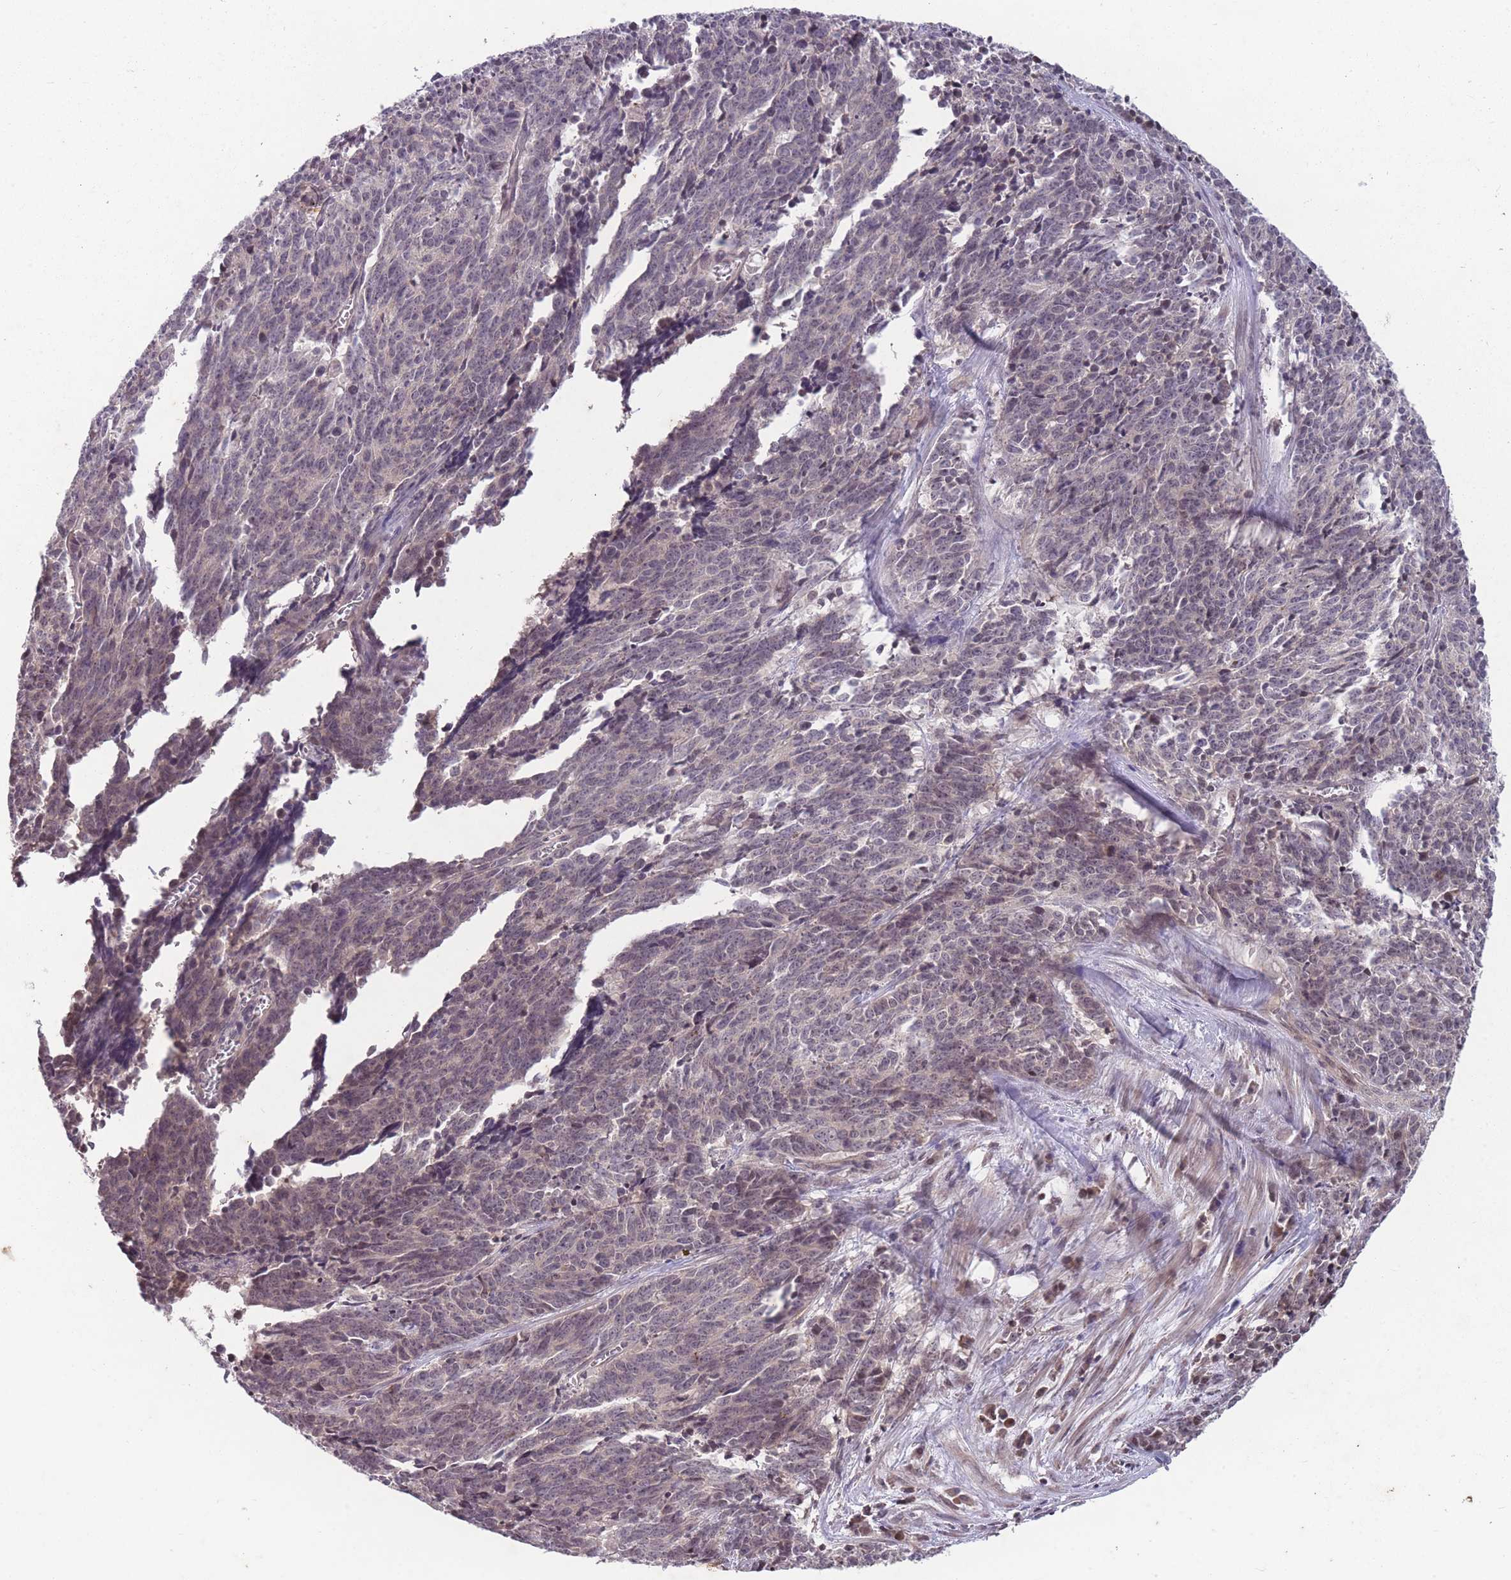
{"staining": {"intensity": "negative", "quantity": "none", "location": "none"}, "tissue": "cervical cancer", "cell_type": "Tumor cells", "image_type": "cancer", "snomed": [{"axis": "morphology", "description": "Squamous cell carcinoma, NOS"}, {"axis": "topography", "description": "Cervix"}], "caption": "Tumor cells are negative for brown protein staining in cervical cancer.", "gene": "GGT5", "patient": {"sex": "female", "age": 29}}